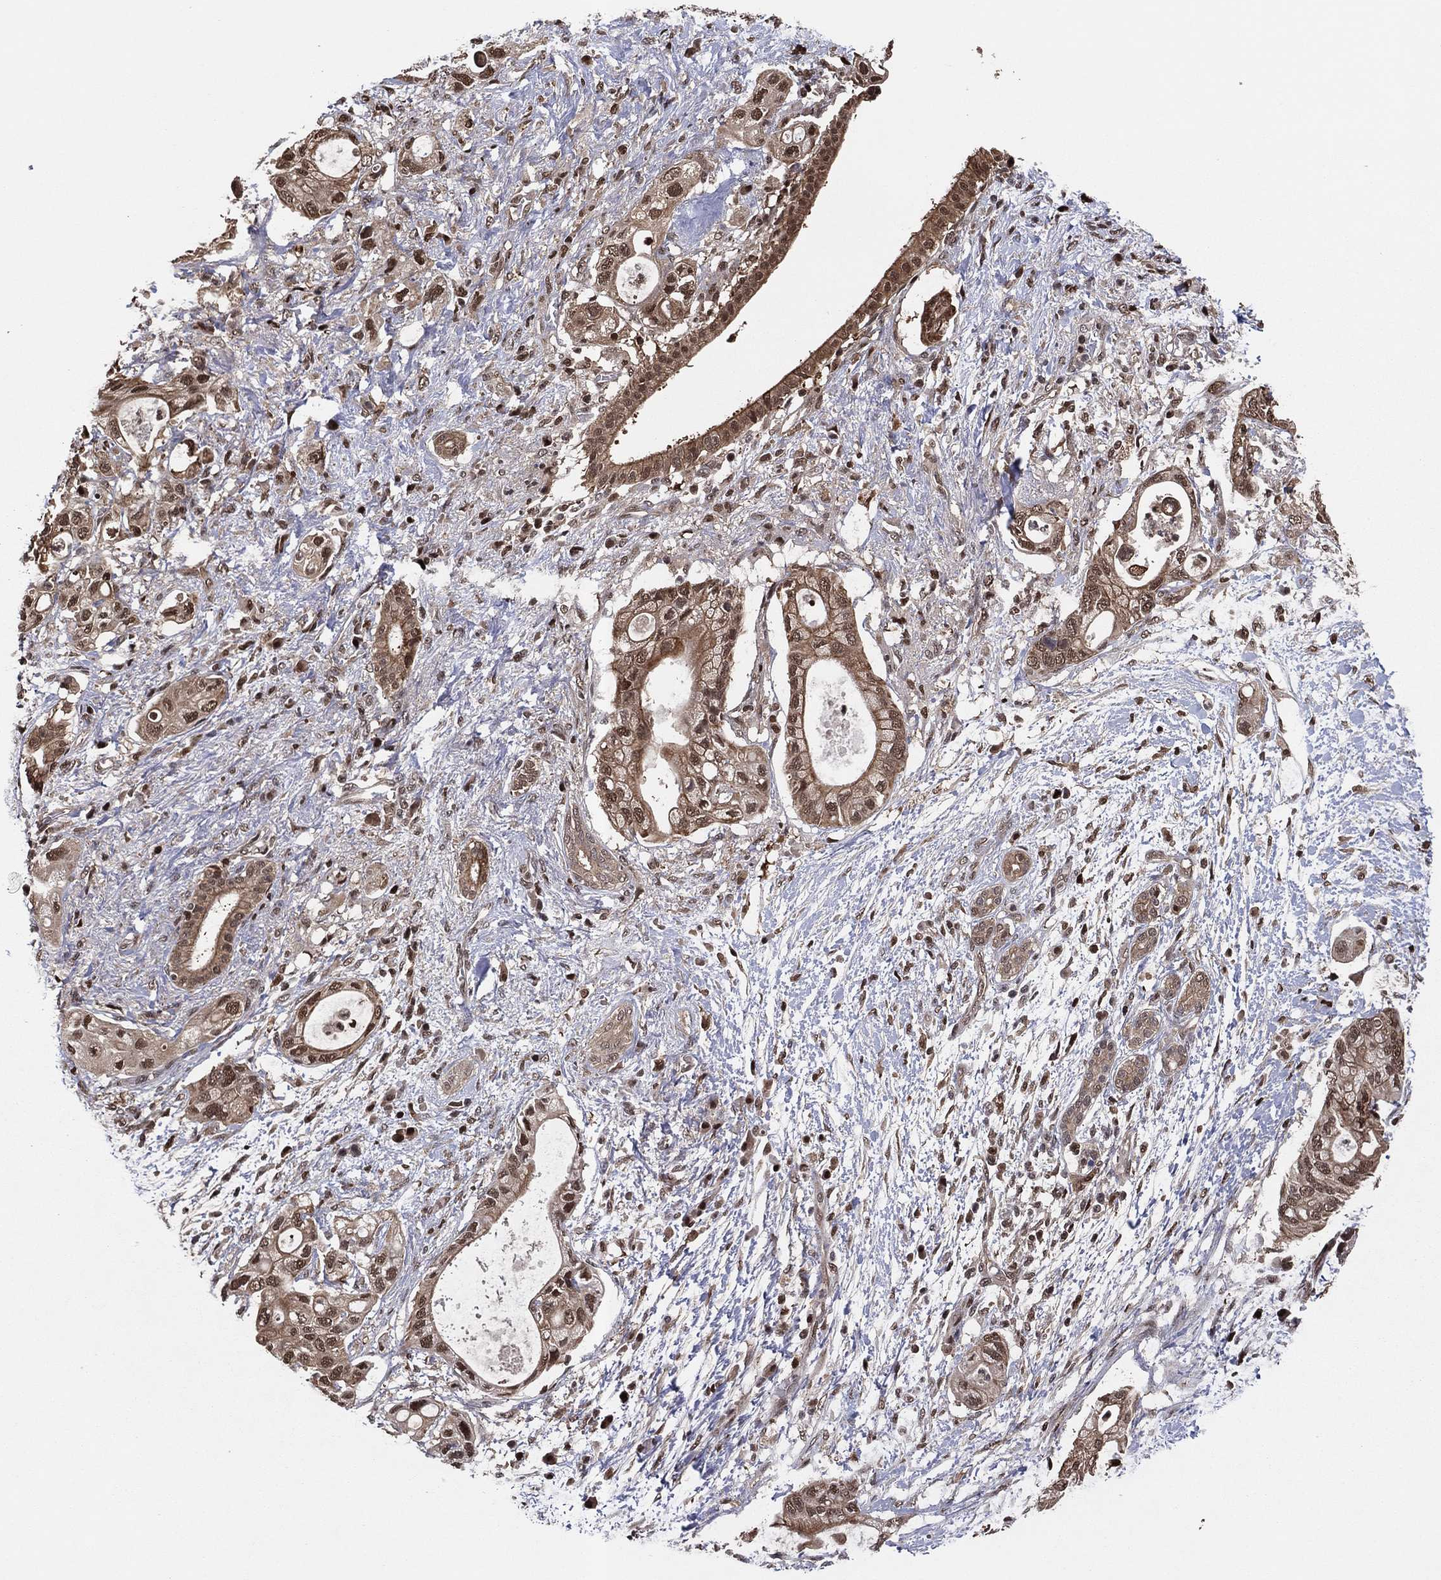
{"staining": {"intensity": "moderate", "quantity": ">75%", "location": "cytoplasmic/membranous,nuclear"}, "tissue": "pancreatic cancer", "cell_type": "Tumor cells", "image_type": "cancer", "snomed": [{"axis": "morphology", "description": "Adenocarcinoma, NOS"}, {"axis": "topography", "description": "Pancreas"}], "caption": "Immunohistochemical staining of human pancreatic adenocarcinoma reveals medium levels of moderate cytoplasmic/membranous and nuclear protein staining in about >75% of tumor cells.", "gene": "PSMA1", "patient": {"sex": "female", "age": 72}}